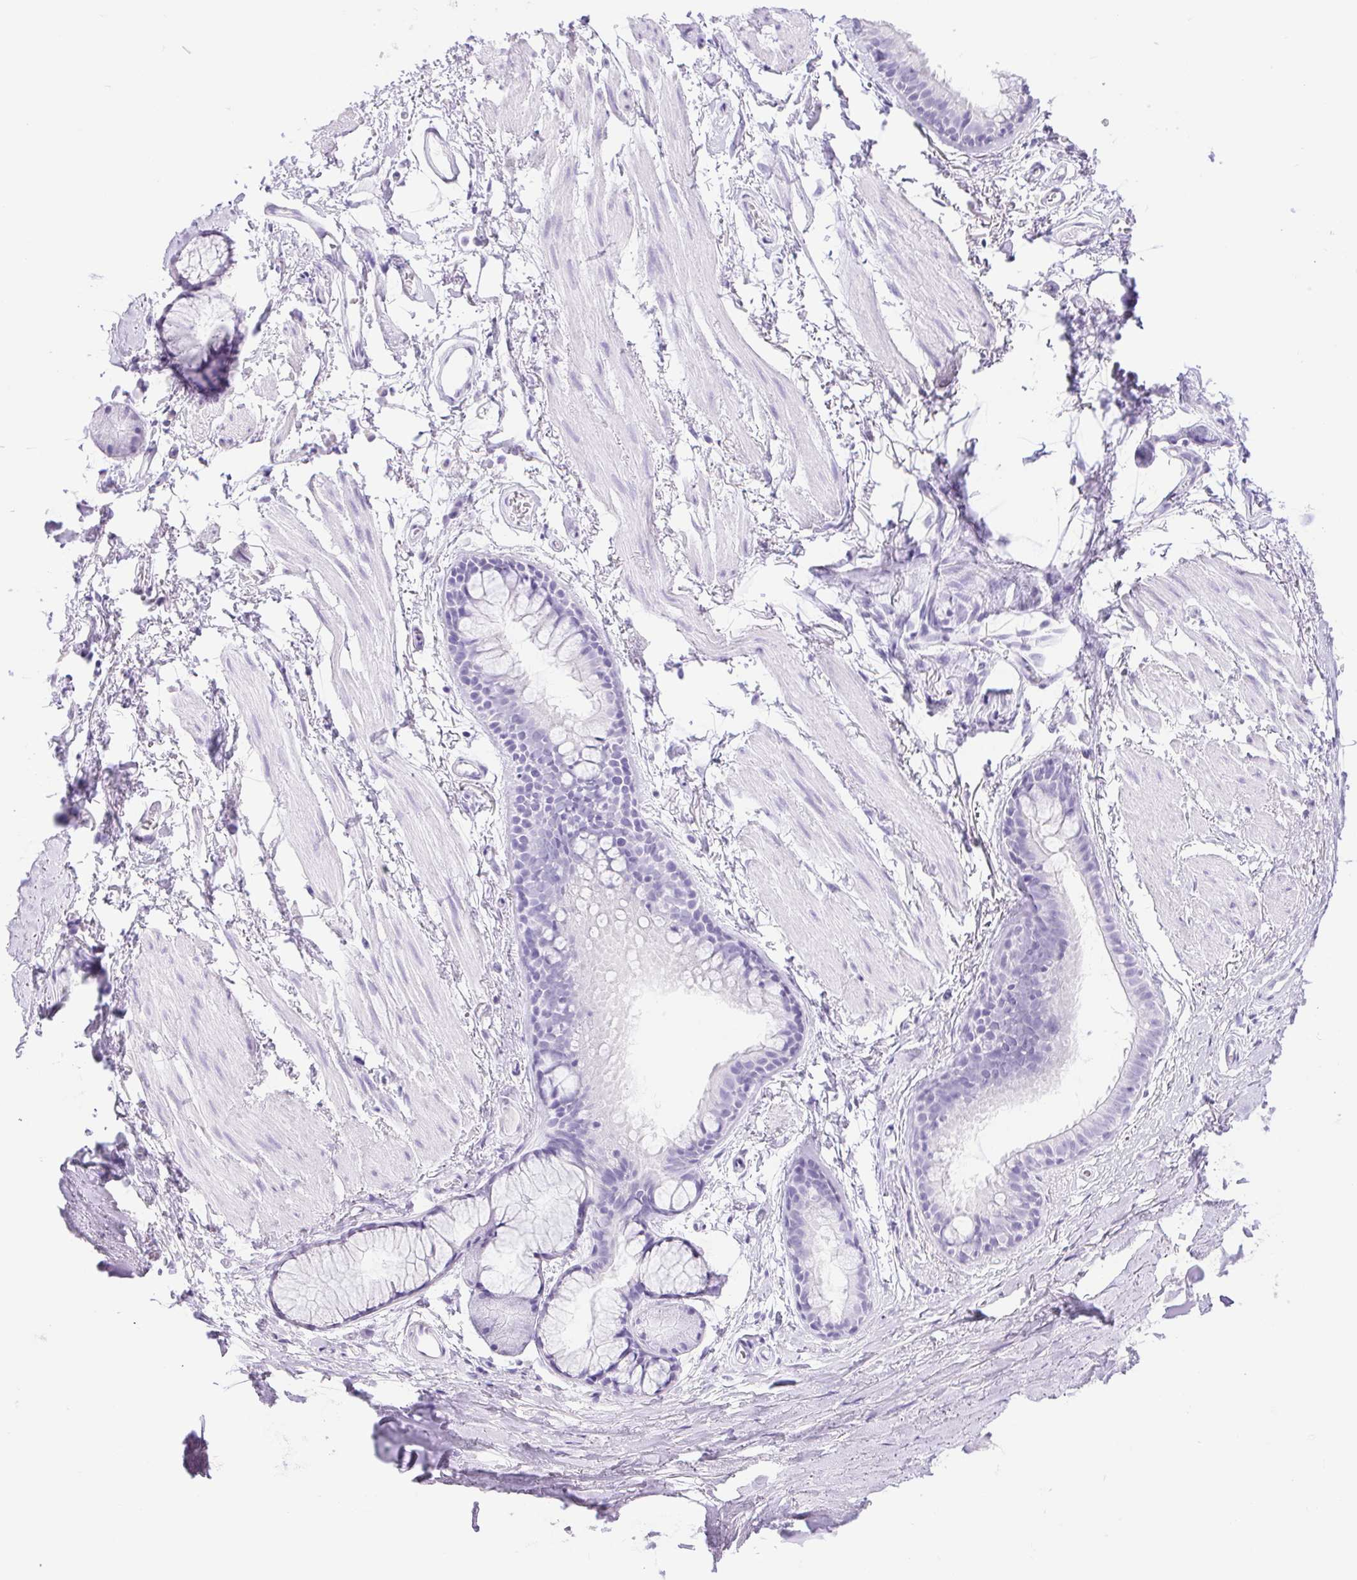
{"staining": {"intensity": "negative", "quantity": "none", "location": "none"}, "tissue": "soft tissue", "cell_type": "Fibroblasts", "image_type": "normal", "snomed": [{"axis": "morphology", "description": "Normal tissue, NOS"}, {"axis": "topography", "description": "Cartilage tissue"}, {"axis": "topography", "description": "Bronchus"}], "caption": "A micrograph of soft tissue stained for a protein shows no brown staining in fibroblasts.", "gene": "ERP27", "patient": {"sex": "female", "age": 79}}